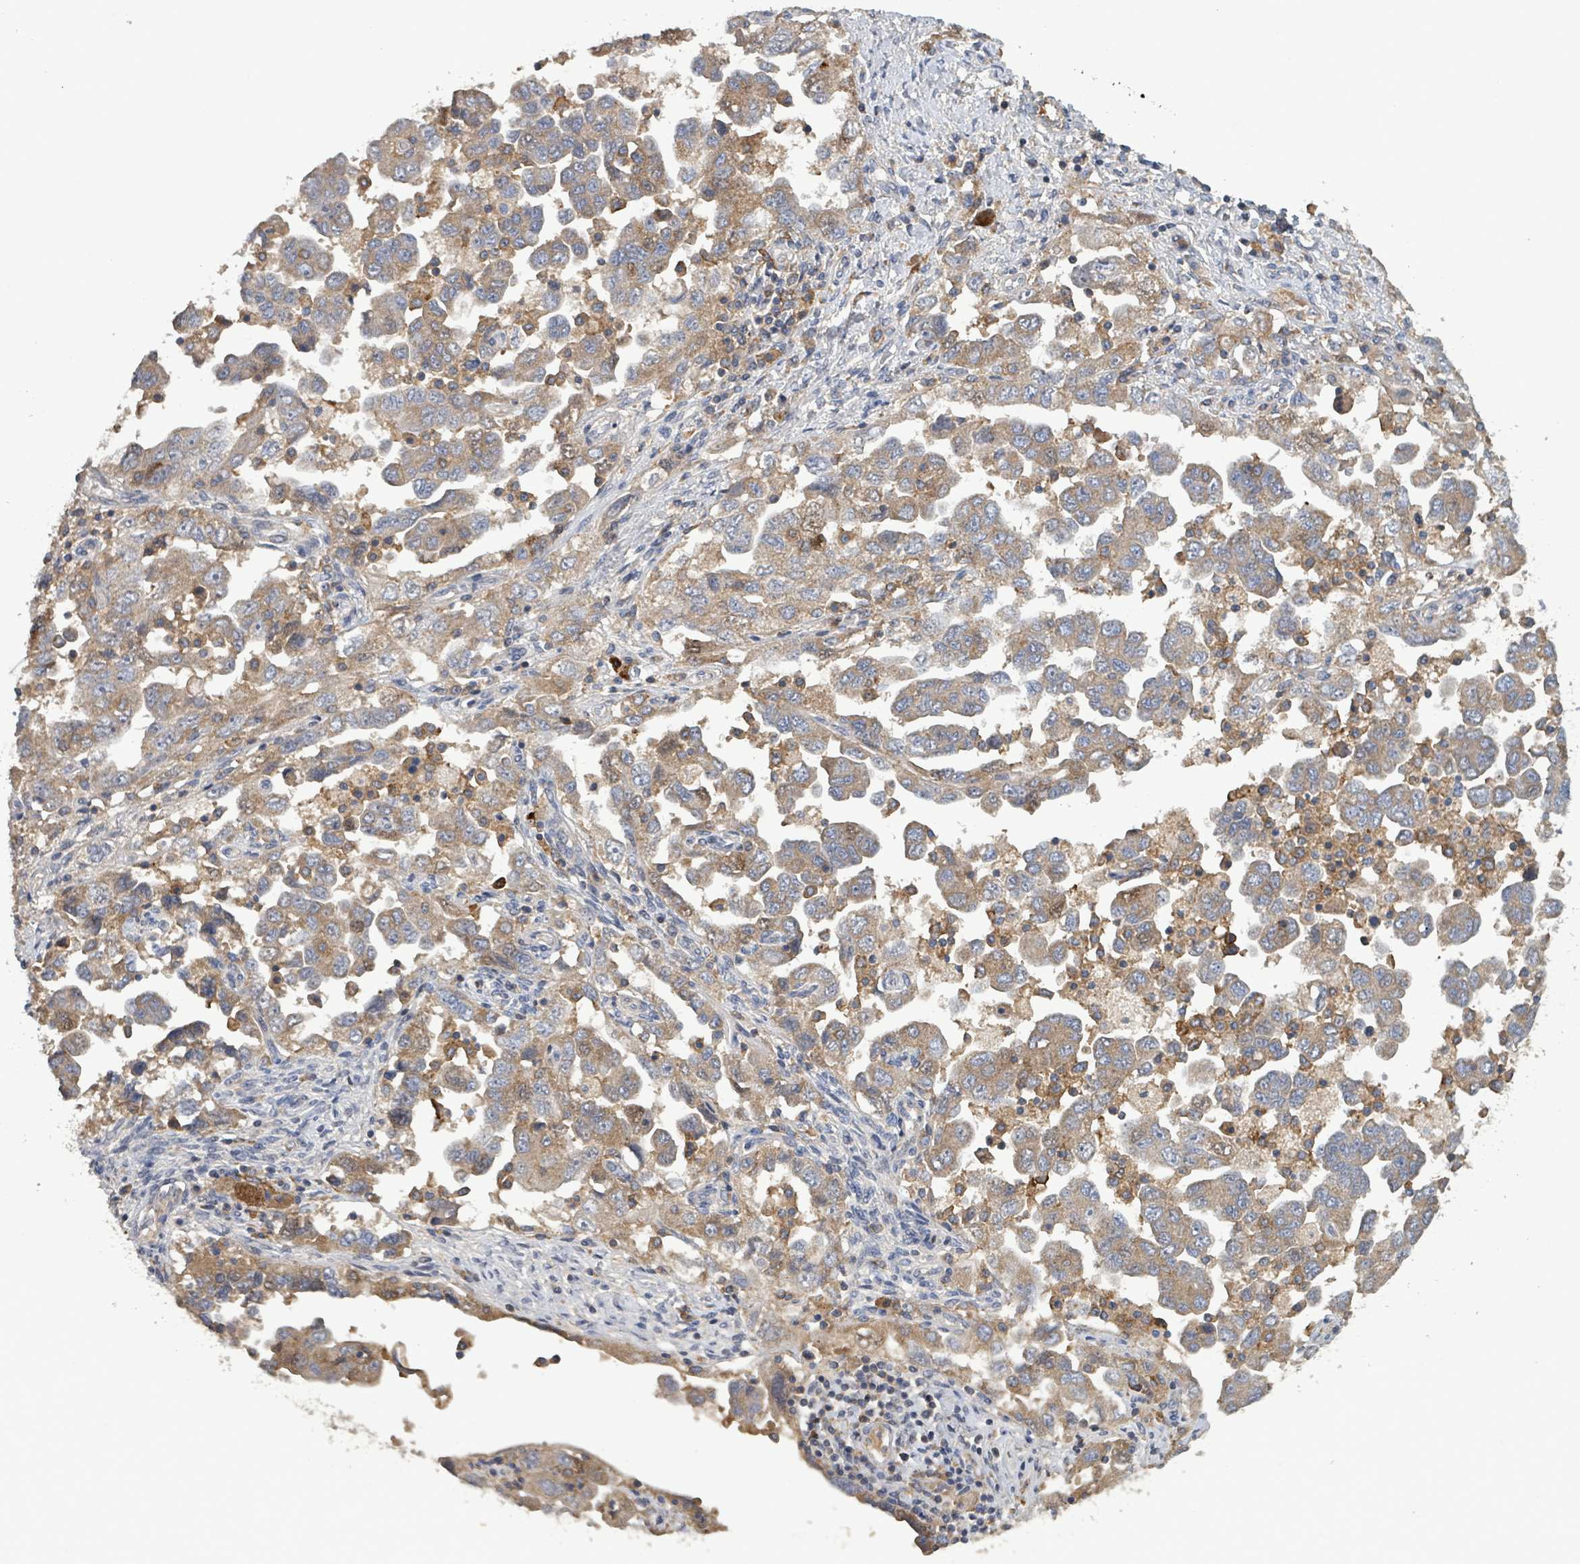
{"staining": {"intensity": "moderate", "quantity": ">75%", "location": "cytoplasmic/membranous"}, "tissue": "ovarian cancer", "cell_type": "Tumor cells", "image_type": "cancer", "snomed": [{"axis": "morphology", "description": "Carcinoma, NOS"}, {"axis": "morphology", "description": "Cystadenocarcinoma, serous, NOS"}, {"axis": "topography", "description": "Ovary"}], "caption": "Ovarian cancer (carcinoma) was stained to show a protein in brown. There is medium levels of moderate cytoplasmic/membranous expression in approximately >75% of tumor cells.", "gene": "PLAAT1", "patient": {"sex": "female", "age": 69}}